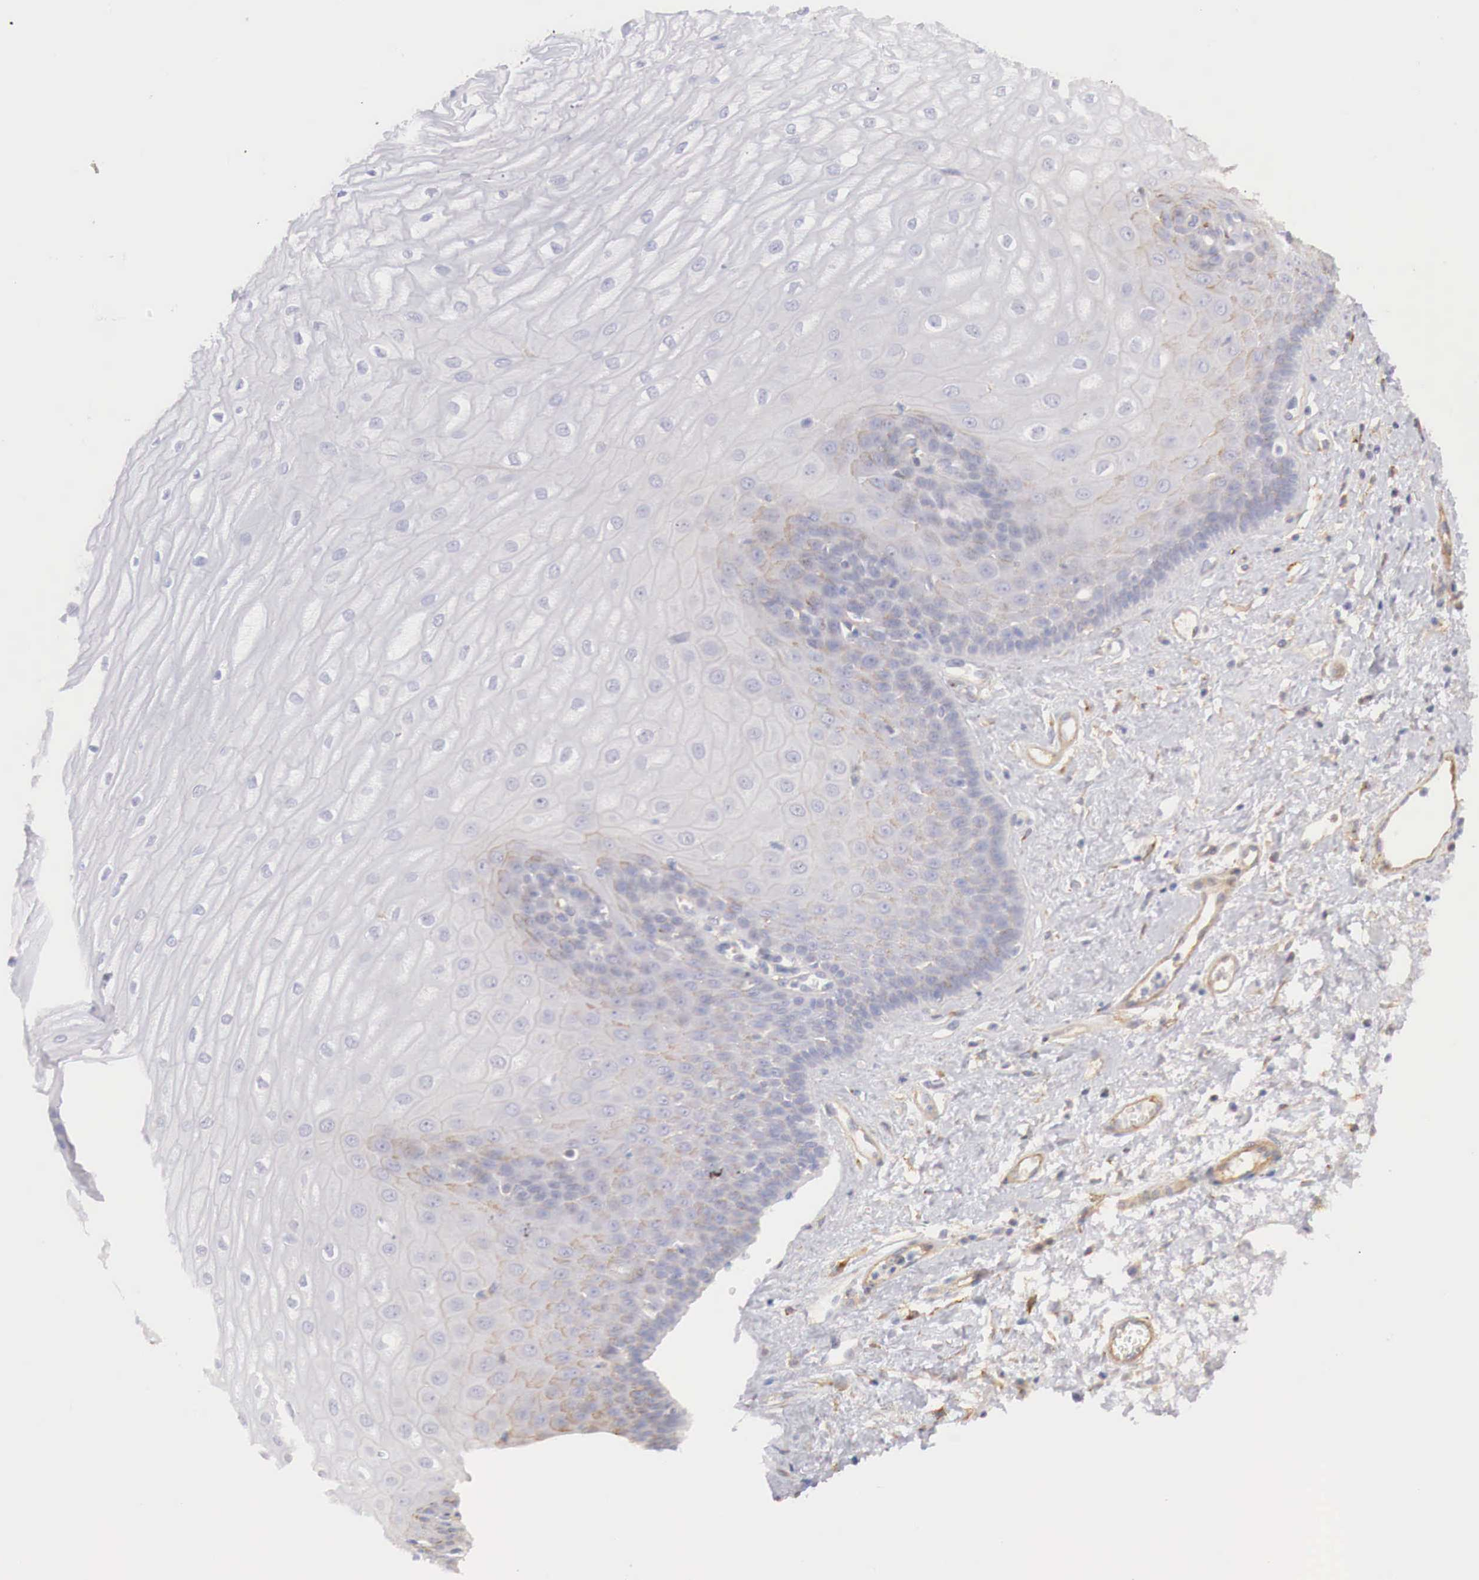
{"staining": {"intensity": "weak", "quantity": "<25%", "location": "cytoplasmic/membranous"}, "tissue": "esophagus", "cell_type": "Squamous epithelial cells", "image_type": "normal", "snomed": [{"axis": "morphology", "description": "Normal tissue, NOS"}, {"axis": "topography", "description": "Esophagus"}], "caption": "High magnification brightfield microscopy of normal esophagus stained with DAB (3,3'-diaminobenzidine) (brown) and counterstained with hematoxylin (blue): squamous epithelial cells show no significant staining.", "gene": "KLHDC7B", "patient": {"sex": "male", "age": 65}}